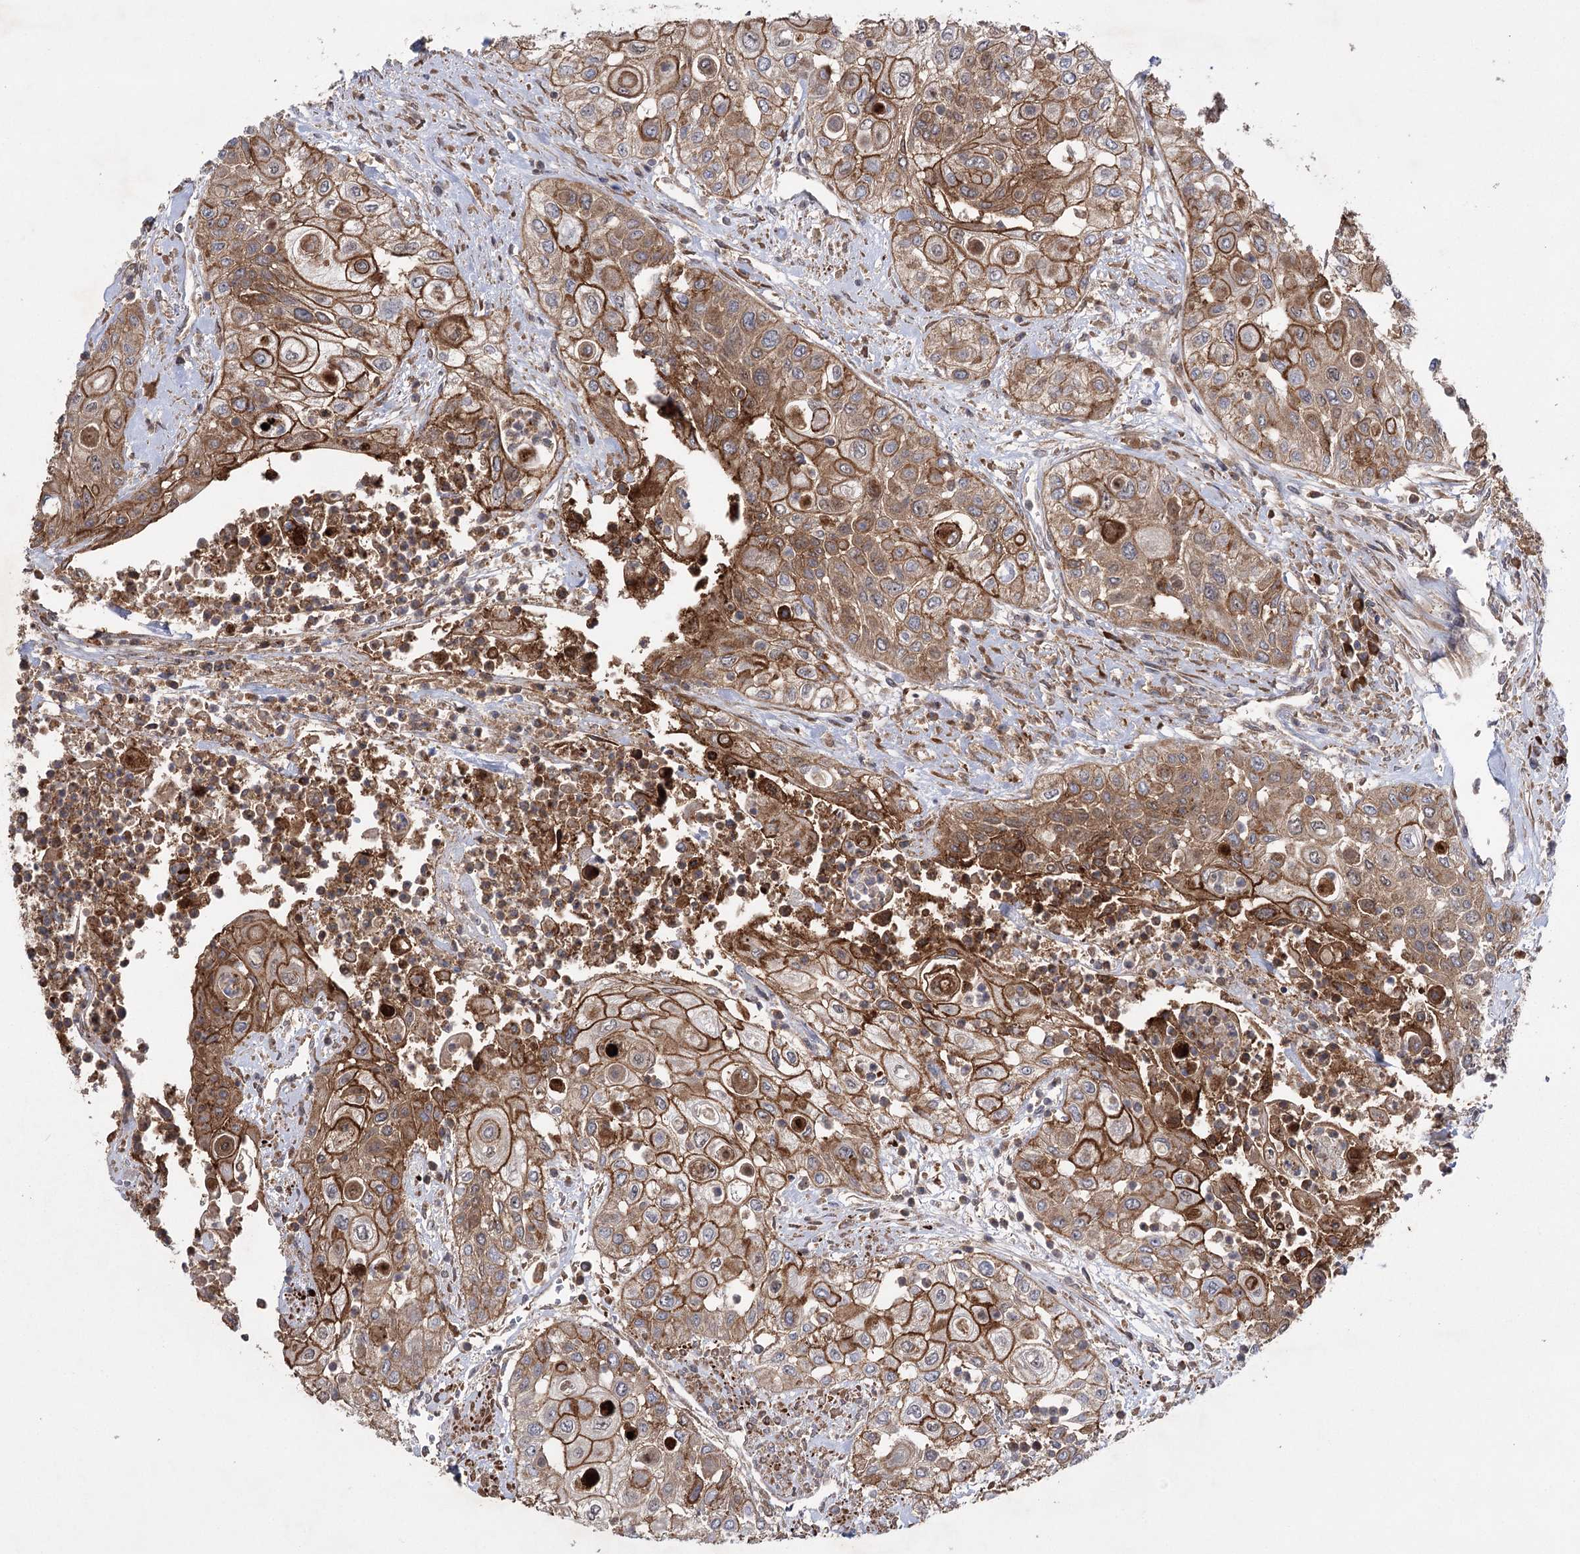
{"staining": {"intensity": "moderate", "quantity": ">75%", "location": "cytoplasmic/membranous"}, "tissue": "urothelial cancer", "cell_type": "Tumor cells", "image_type": "cancer", "snomed": [{"axis": "morphology", "description": "Urothelial carcinoma, High grade"}, {"axis": "topography", "description": "Urinary bladder"}], "caption": "DAB (3,3'-diaminobenzidine) immunohistochemical staining of urothelial cancer shows moderate cytoplasmic/membranous protein expression in about >75% of tumor cells.", "gene": "KCNN2", "patient": {"sex": "female", "age": 79}}